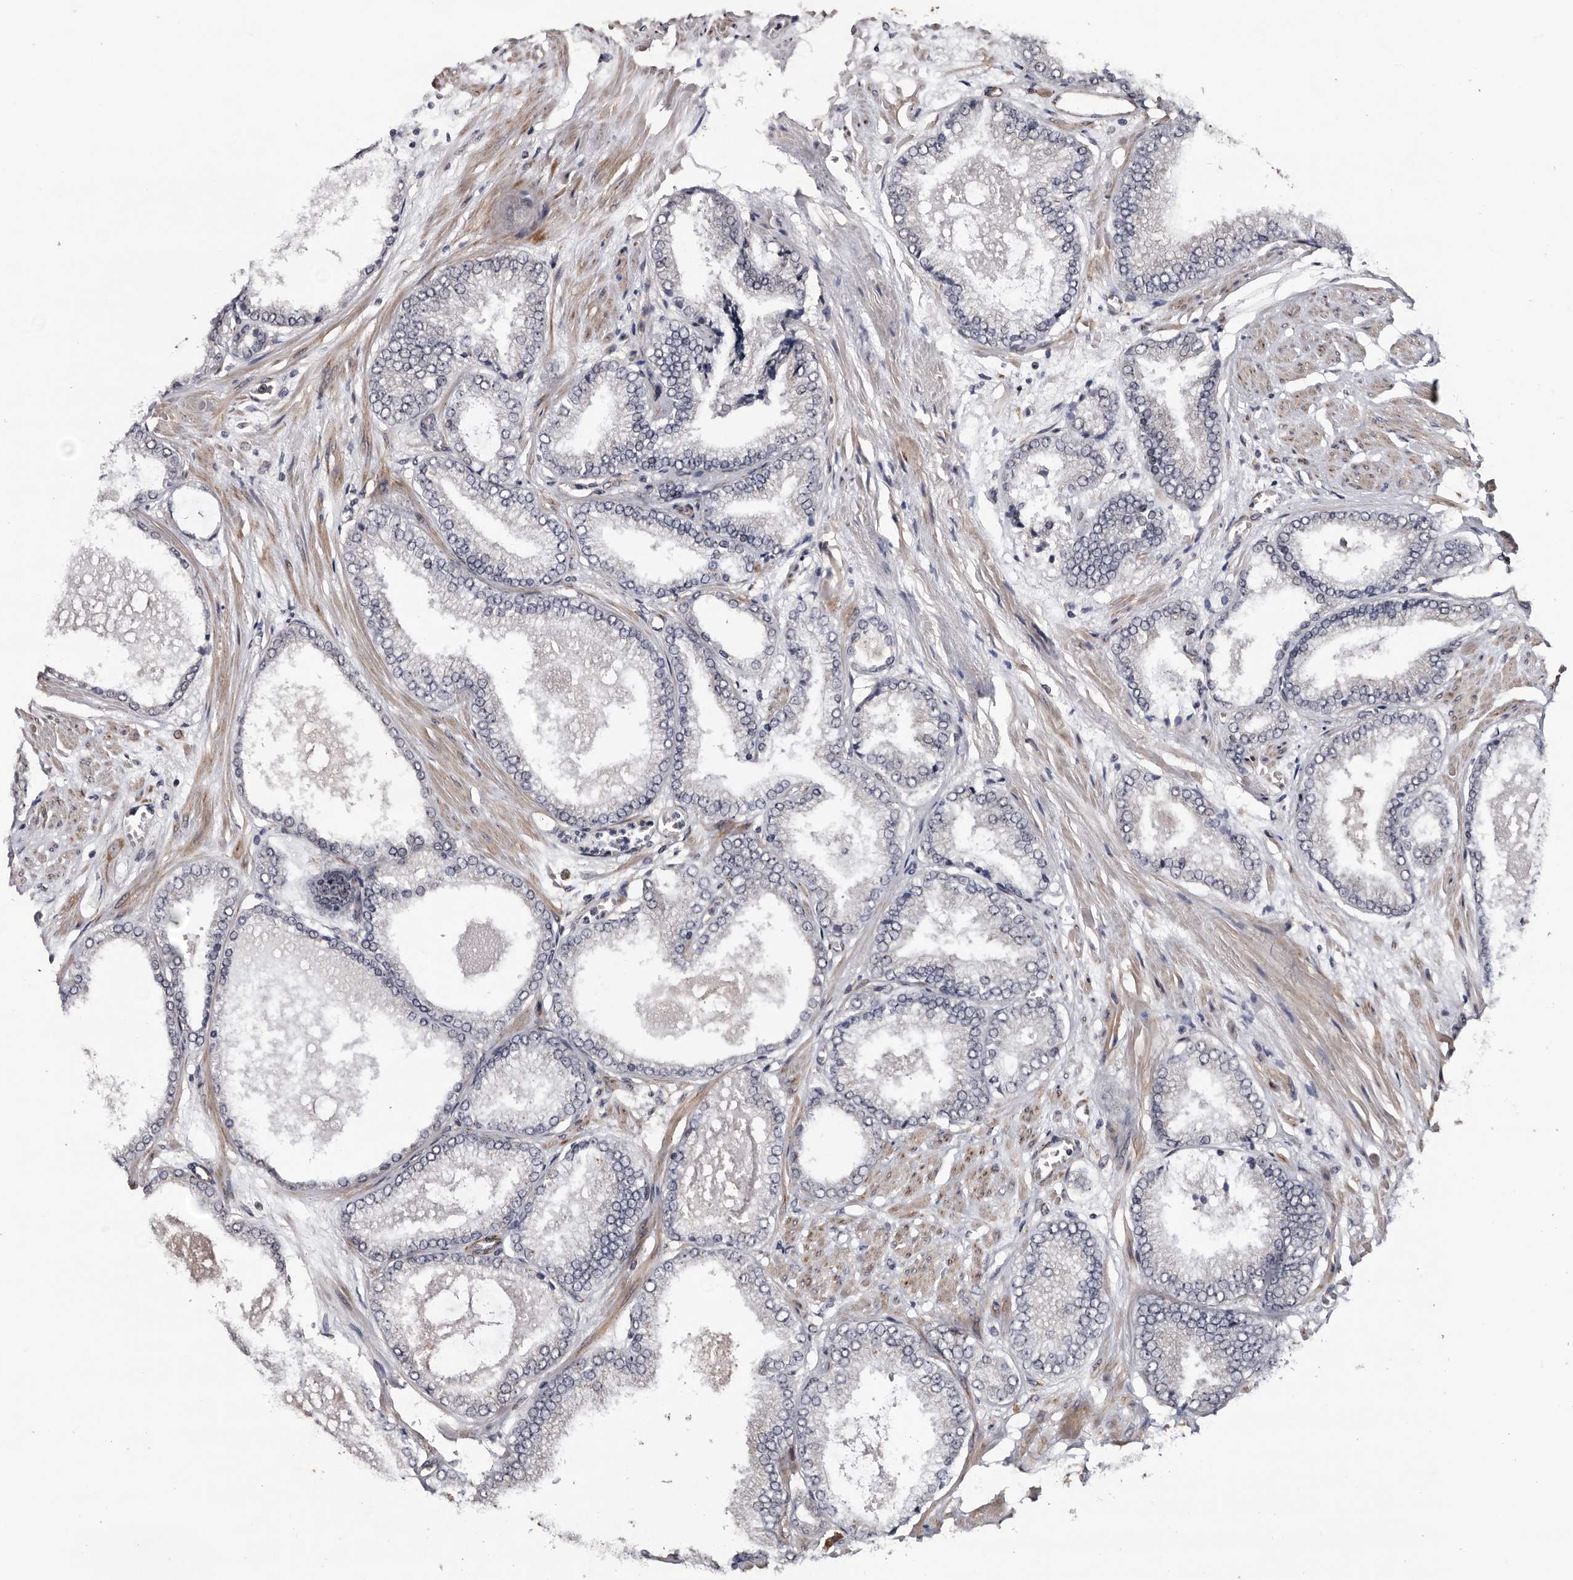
{"staining": {"intensity": "negative", "quantity": "none", "location": "none"}, "tissue": "prostate cancer", "cell_type": "Tumor cells", "image_type": "cancer", "snomed": [{"axis": "morphology", "description": "Adenocarcinoma, High grade"}, {"axis": "topography", "description": "Prostate"}], "caption": "A photomicrograph of human prostate cancer (adenocarcinoma (high-grade)) is negative for staining in tumor cells. (Brightfield microscopy of DAB (3,3'-diaminobenzidine) immunohistochemistry at high magnification).", "gene": "ARMCX2", "patient": {"sex": "male", "age": 61}}